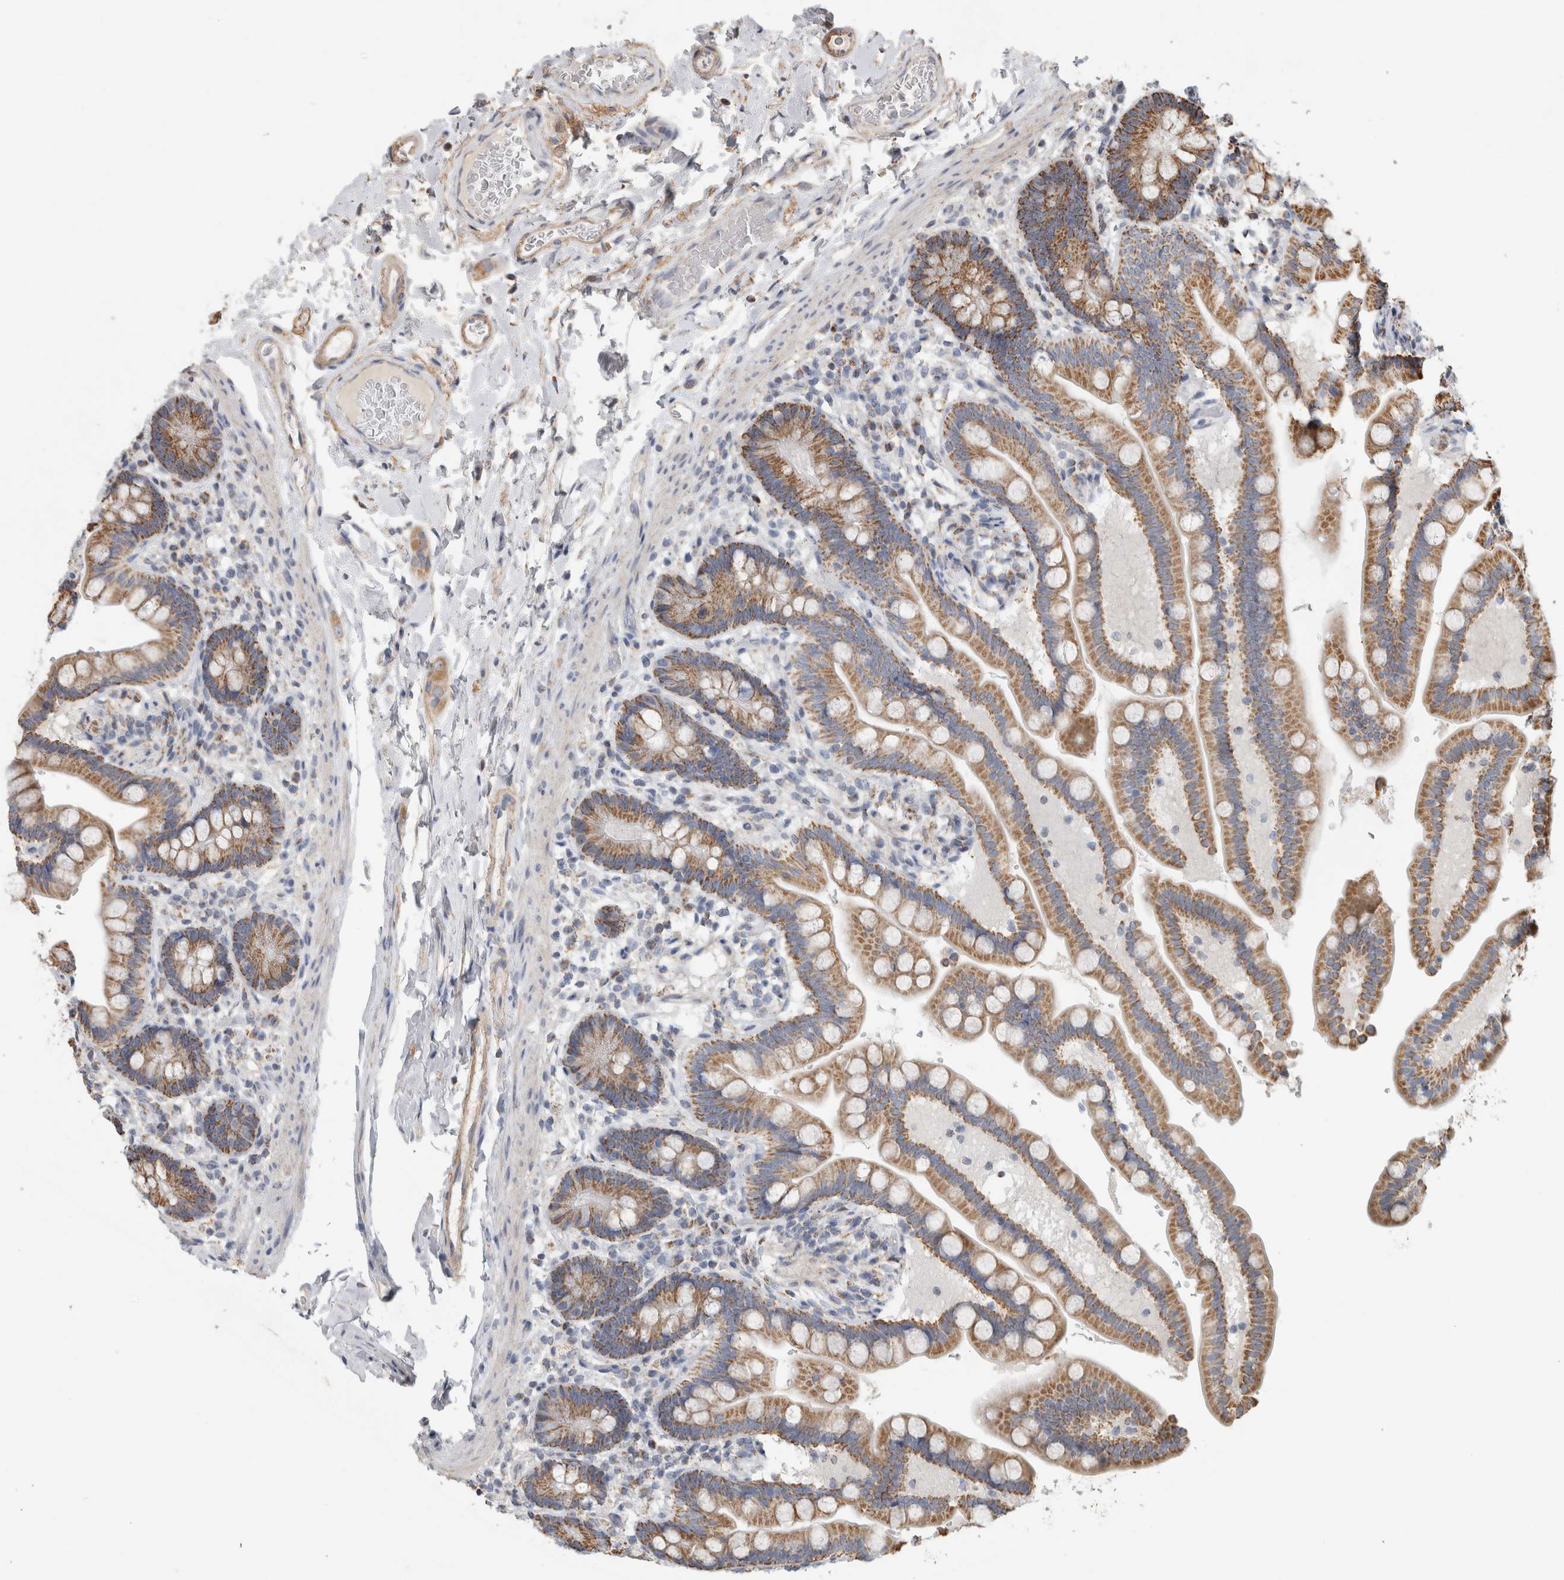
{"staining": {"intensity": "negative", "quantity": "none", "location": "none"}, "tissue": "colon", "cell_type": "Endothelial cells", "image_type": "normal", "snomed": [{"axis": "morphology", "description": "Normal tissue, NOS"}, {"axis": "topography", "description": "Smooth muscle"}, {"axis": "topography", "description": "Colon"}], "caption": "DAB (3,3'-diaminobenzidine) immunohistochemical staining of benign colon displays no significant expression in endothelial cells.", "gene": "ST8SIA1", "patient": {"sex": "male", "age": 73}}